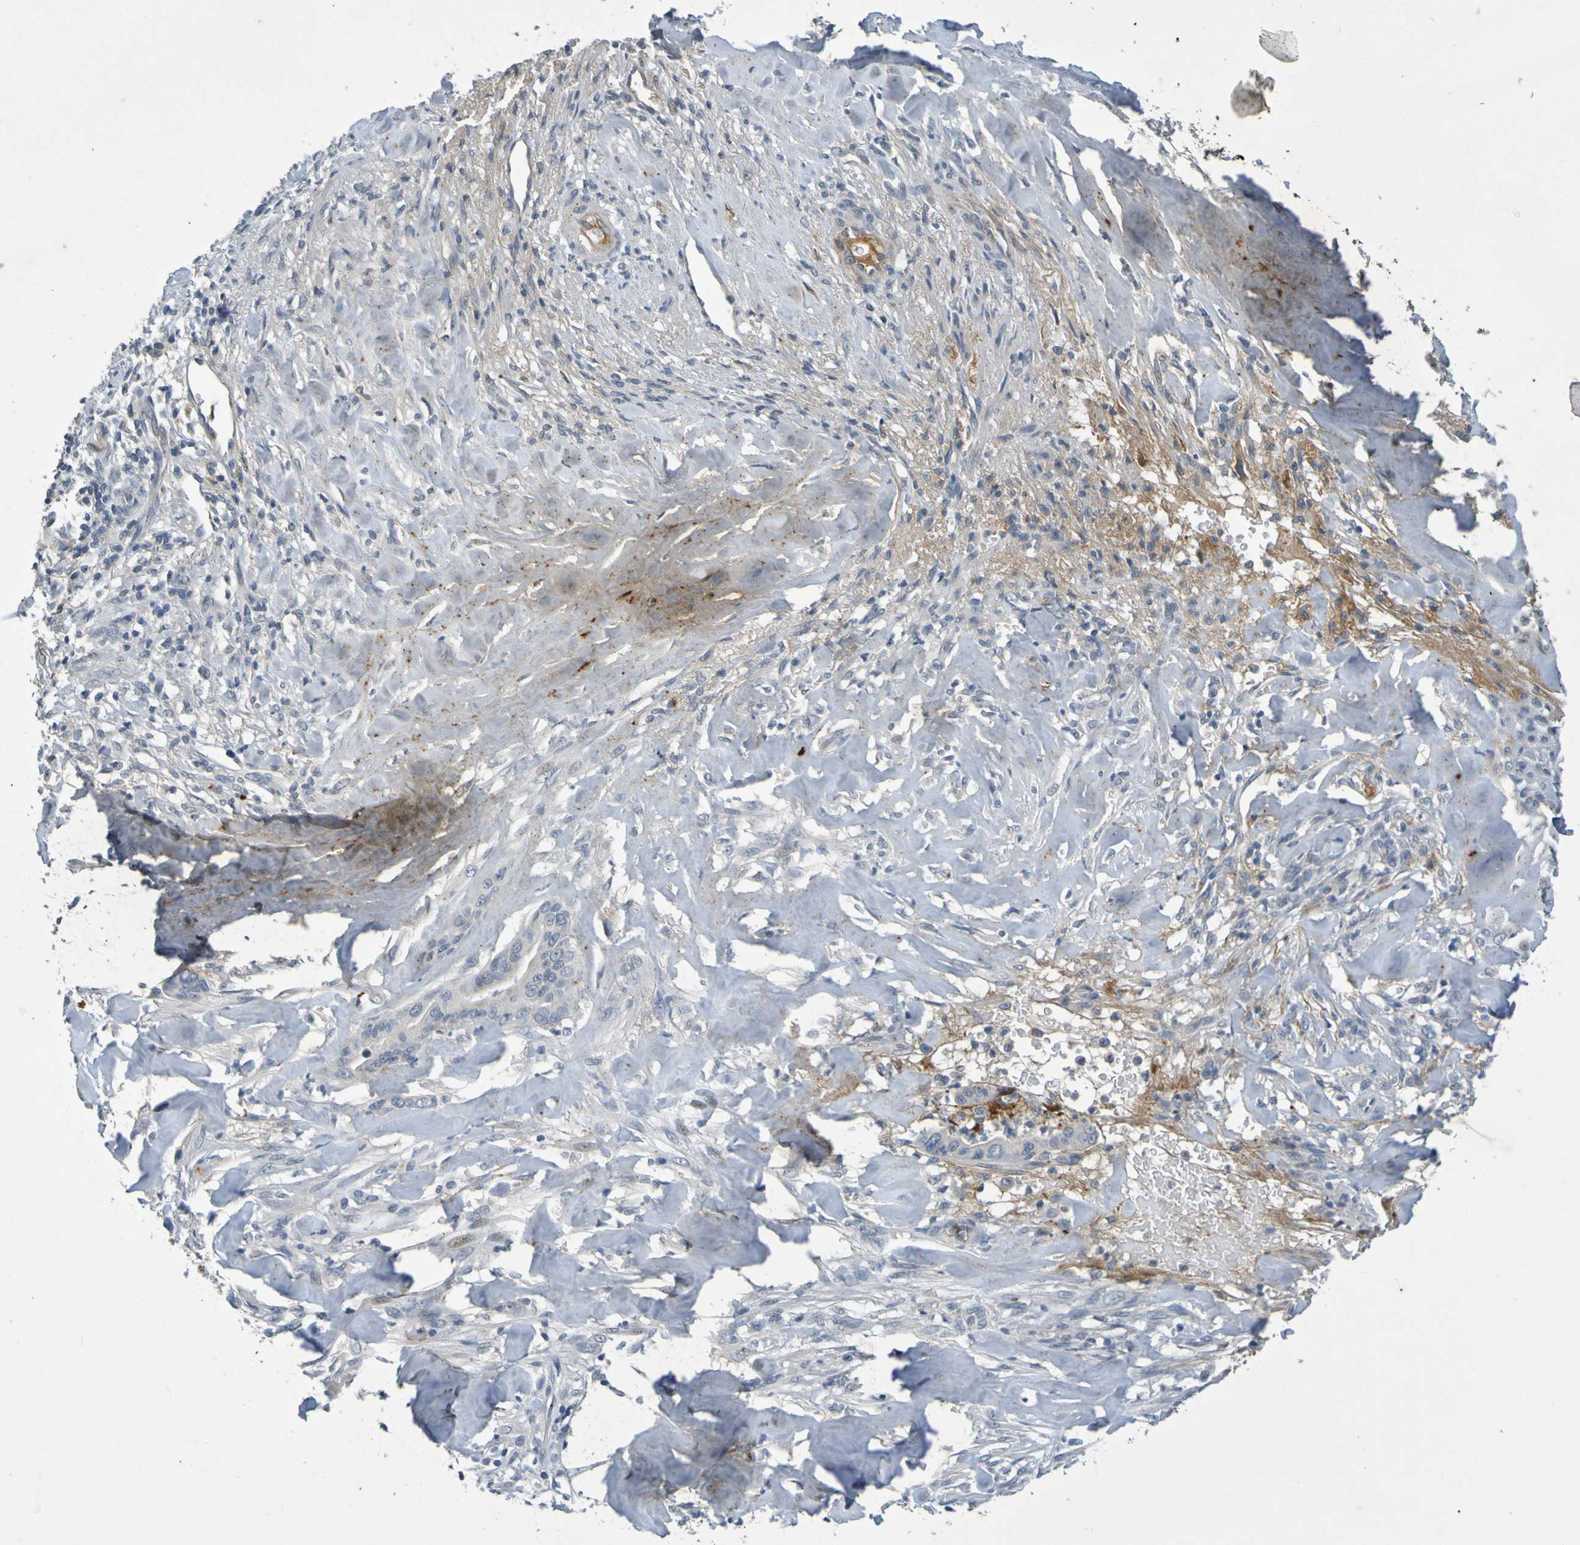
{"staining": {"intensity": "negative", "quantity": "none", "location": "none"}, "tissue": "liver cancer", "cell_type": "Tumor cells", "image_type": "cancer", "snomed": [{"axis": "morphology", "description": "Cholangiocarcinoma"}, {"axis": "topography", "description": "Liver"}], "caption": "A histopathology image of liver cancer (cholangiocarcinoma) stained for a protein displays no brown staining in tumor cells. (Brightfield microscopy of DAB immunohistochemistry at high magnification).", "gene": "IL10", "patient": {"sex": "female", "age": 67}}